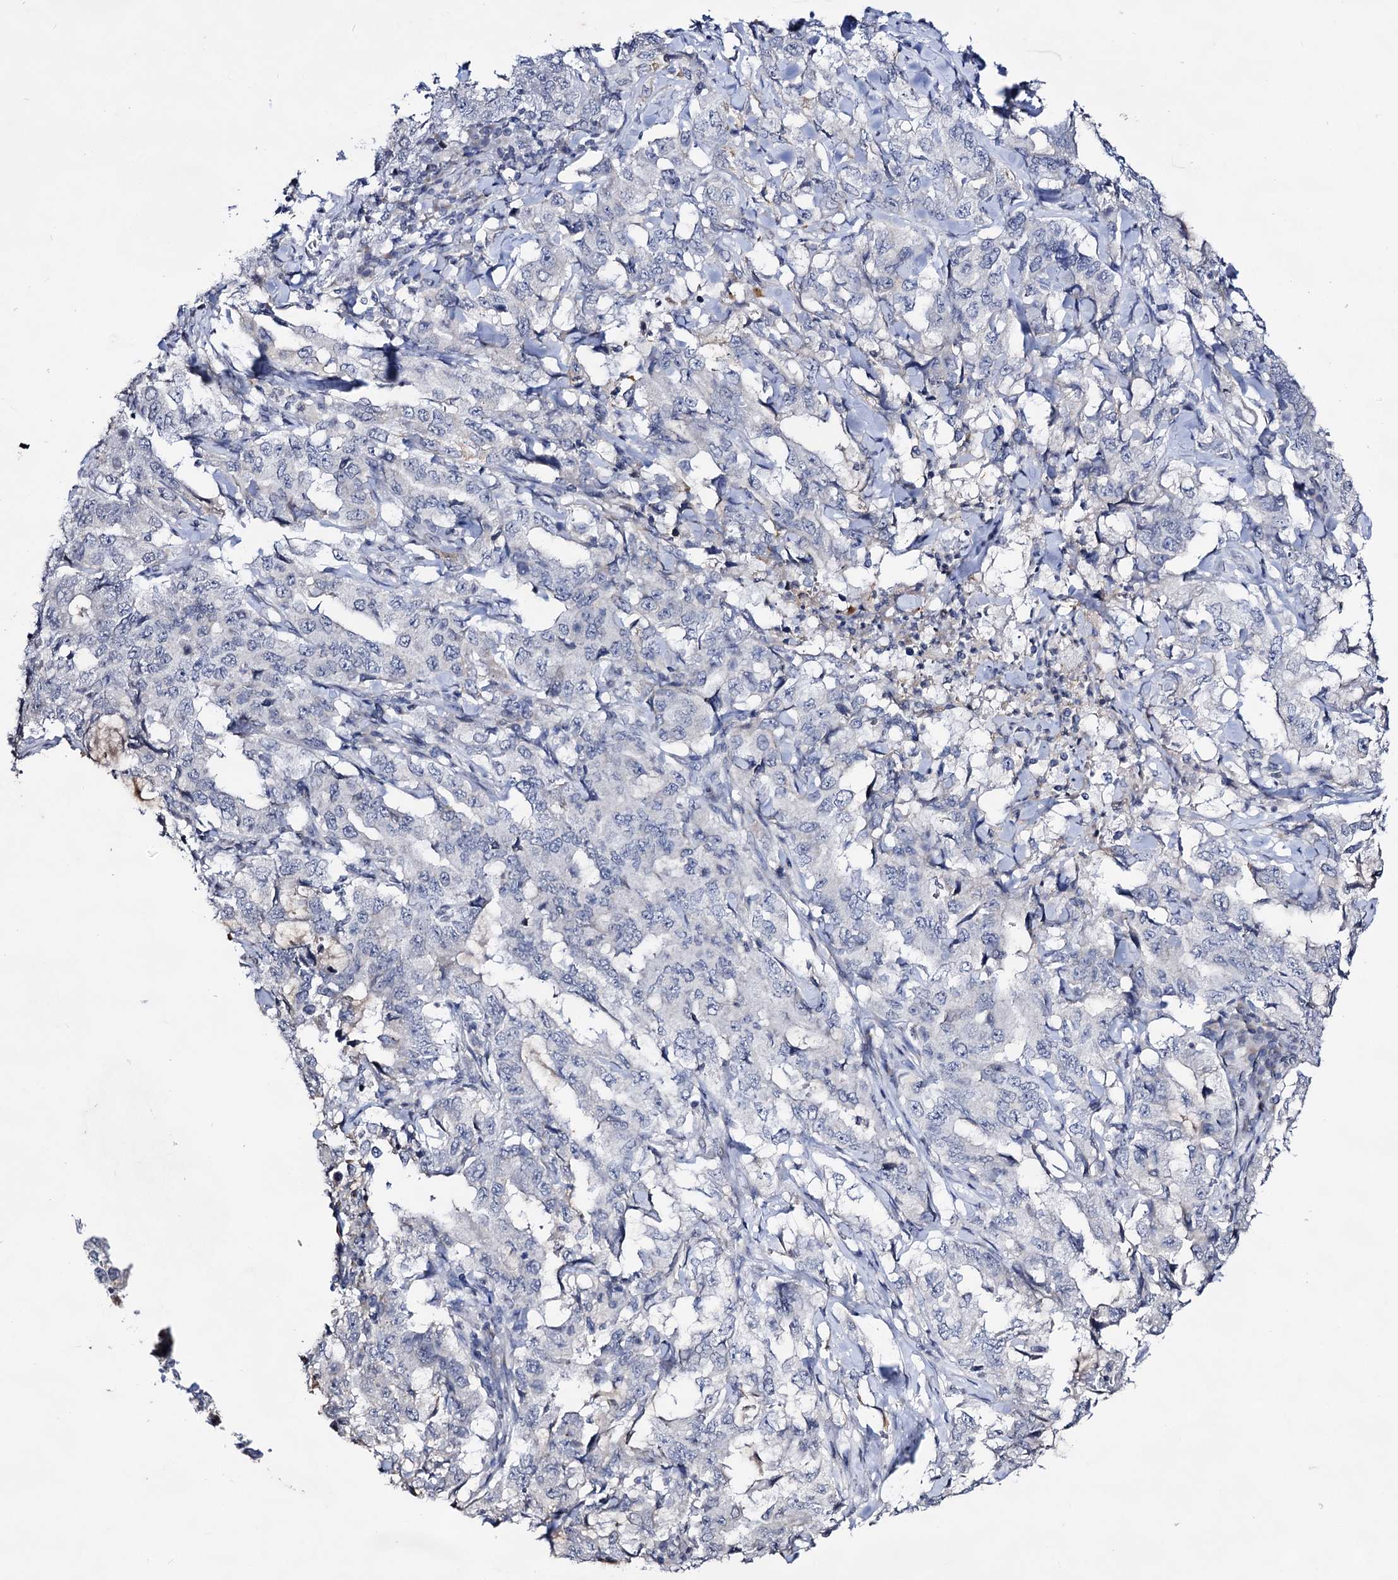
{"staining": {"intensity": "negative", "quantity": "none", "location": "none"}, "tissue": "lung cancer", "cell_type": "Tumor cells", "image_type": "cancer", "snomed": [{"axis": "morphology", "description": "Adenocarcinoma, NOS"}, {"axis": "topography", "description": "Lung"}], "caption": "Lung cancer (adenocarcinoma) stained for a protein using immunohistochemistry shows no positivity tumor cells.", "gene": "PLIN1", "patient": {"sex": "female", "age": 51}}